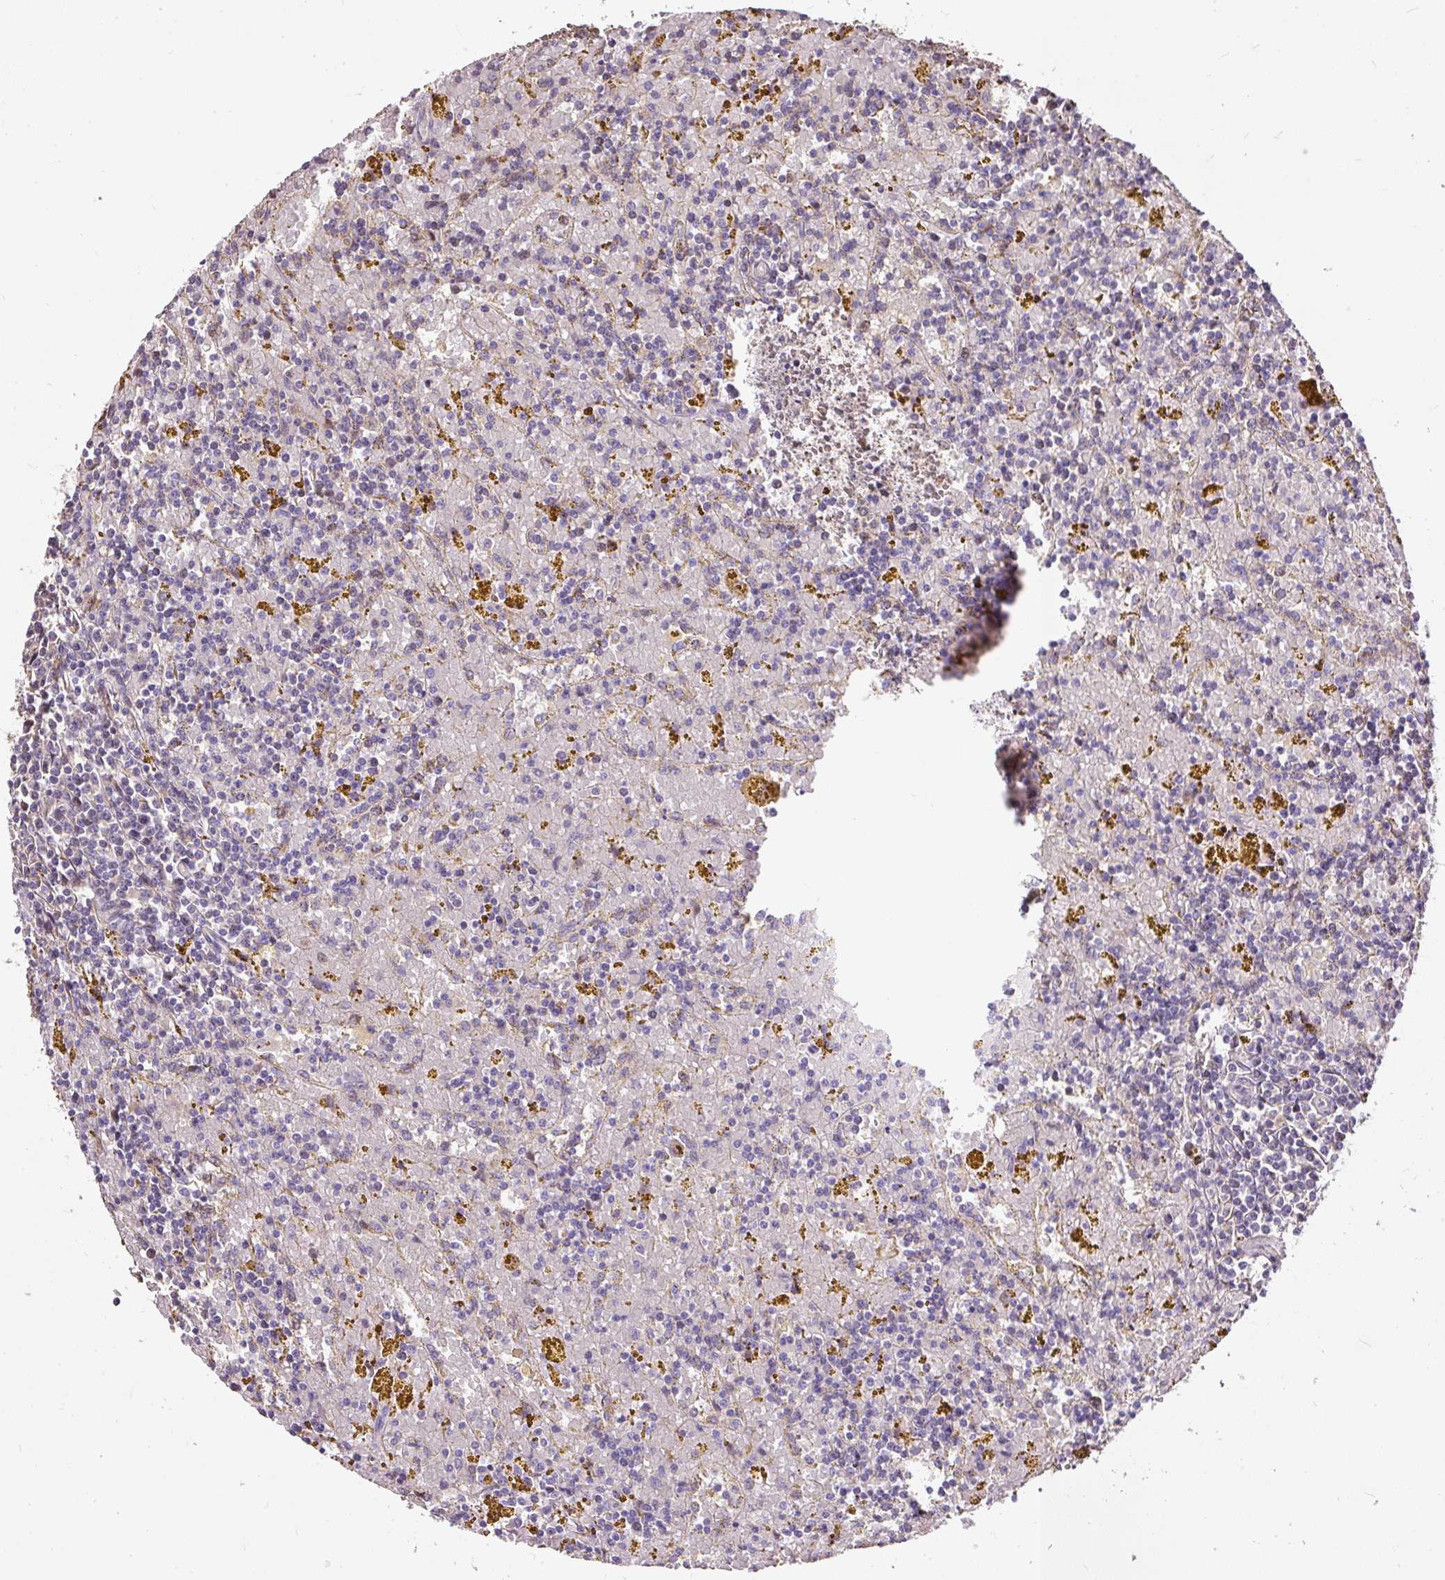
{"staining": {"intensity": "negative", "quantity": "none", "location": "none"}, "tissue": "lymphoma", "cell_type": "Tumor cells", "image_type": "cancer", "snomed": [{"axis": "morphology", "description": "Malignant lymphoma, non-Hodgkin's type, Low grade"}, {"axis": "topography", "description": "Spleen"}, {"axis": "topography", "description": "Lymph node"}], "caption": "A histopathology image of human lymphoma is negative for staining in tumor cells.", "gene": "PUS7L", "patient": {"sex": "female", "age": 66}}